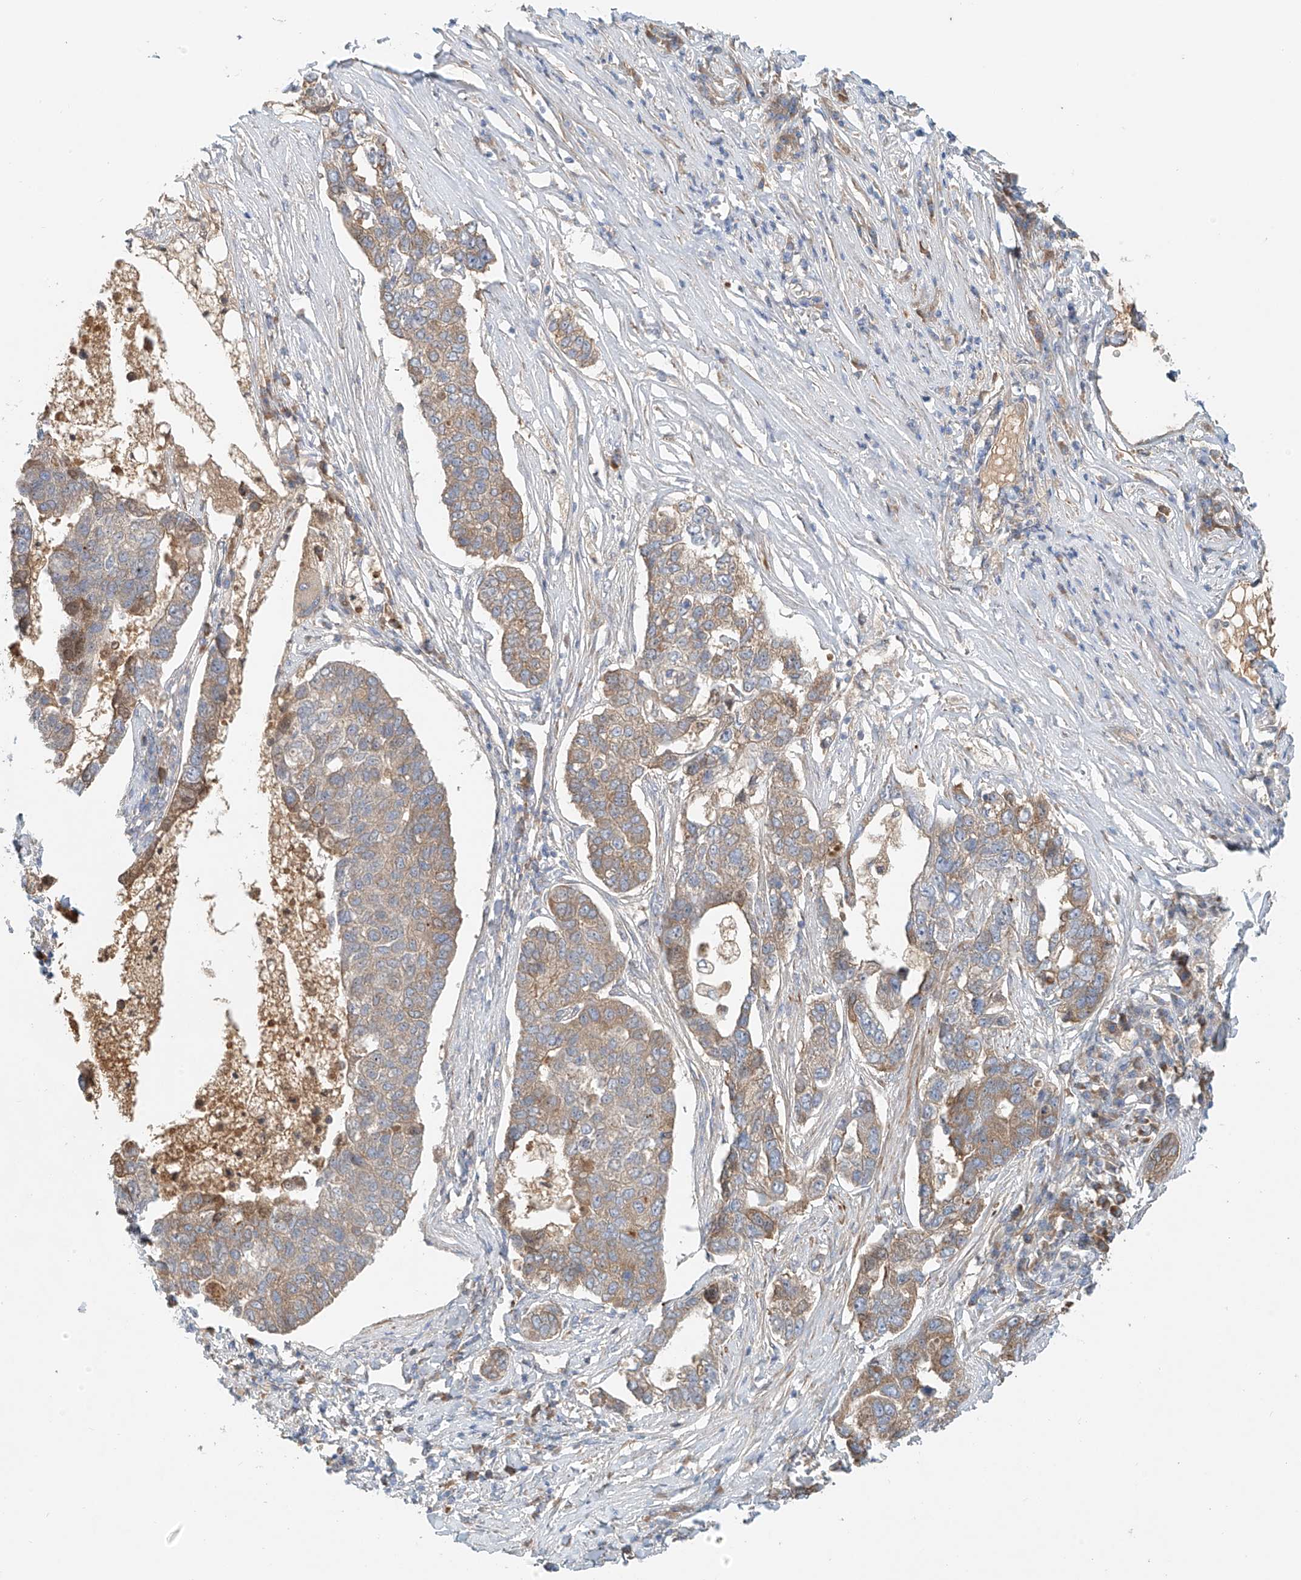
{"staining": {"intensity": "moderate", "quantity": "25%-75%", "location": "cytoplasmic/membranous"}, "tissue": "pancreatic cancer", "cell_type": "Tumor cells", "image_type": "cancer", "snomed": [{"axis": "morphology", "description": "Adenocarcinoma, NOS"}, {"axis": "topography", "description": "Pancreas"}], "caption": "High-magnification brightfield microscopy of pancreatic cancer (adenocarcinoma) stained with DAB (brown) and counterstained with hematoxylin (blue). tumor cells exhibit moderate cytoplasmic/membranous staining is seen in approximately25%-75% of cells.", "gene": "LYRM9", "patient": {"sex": "female", "age": 61}}